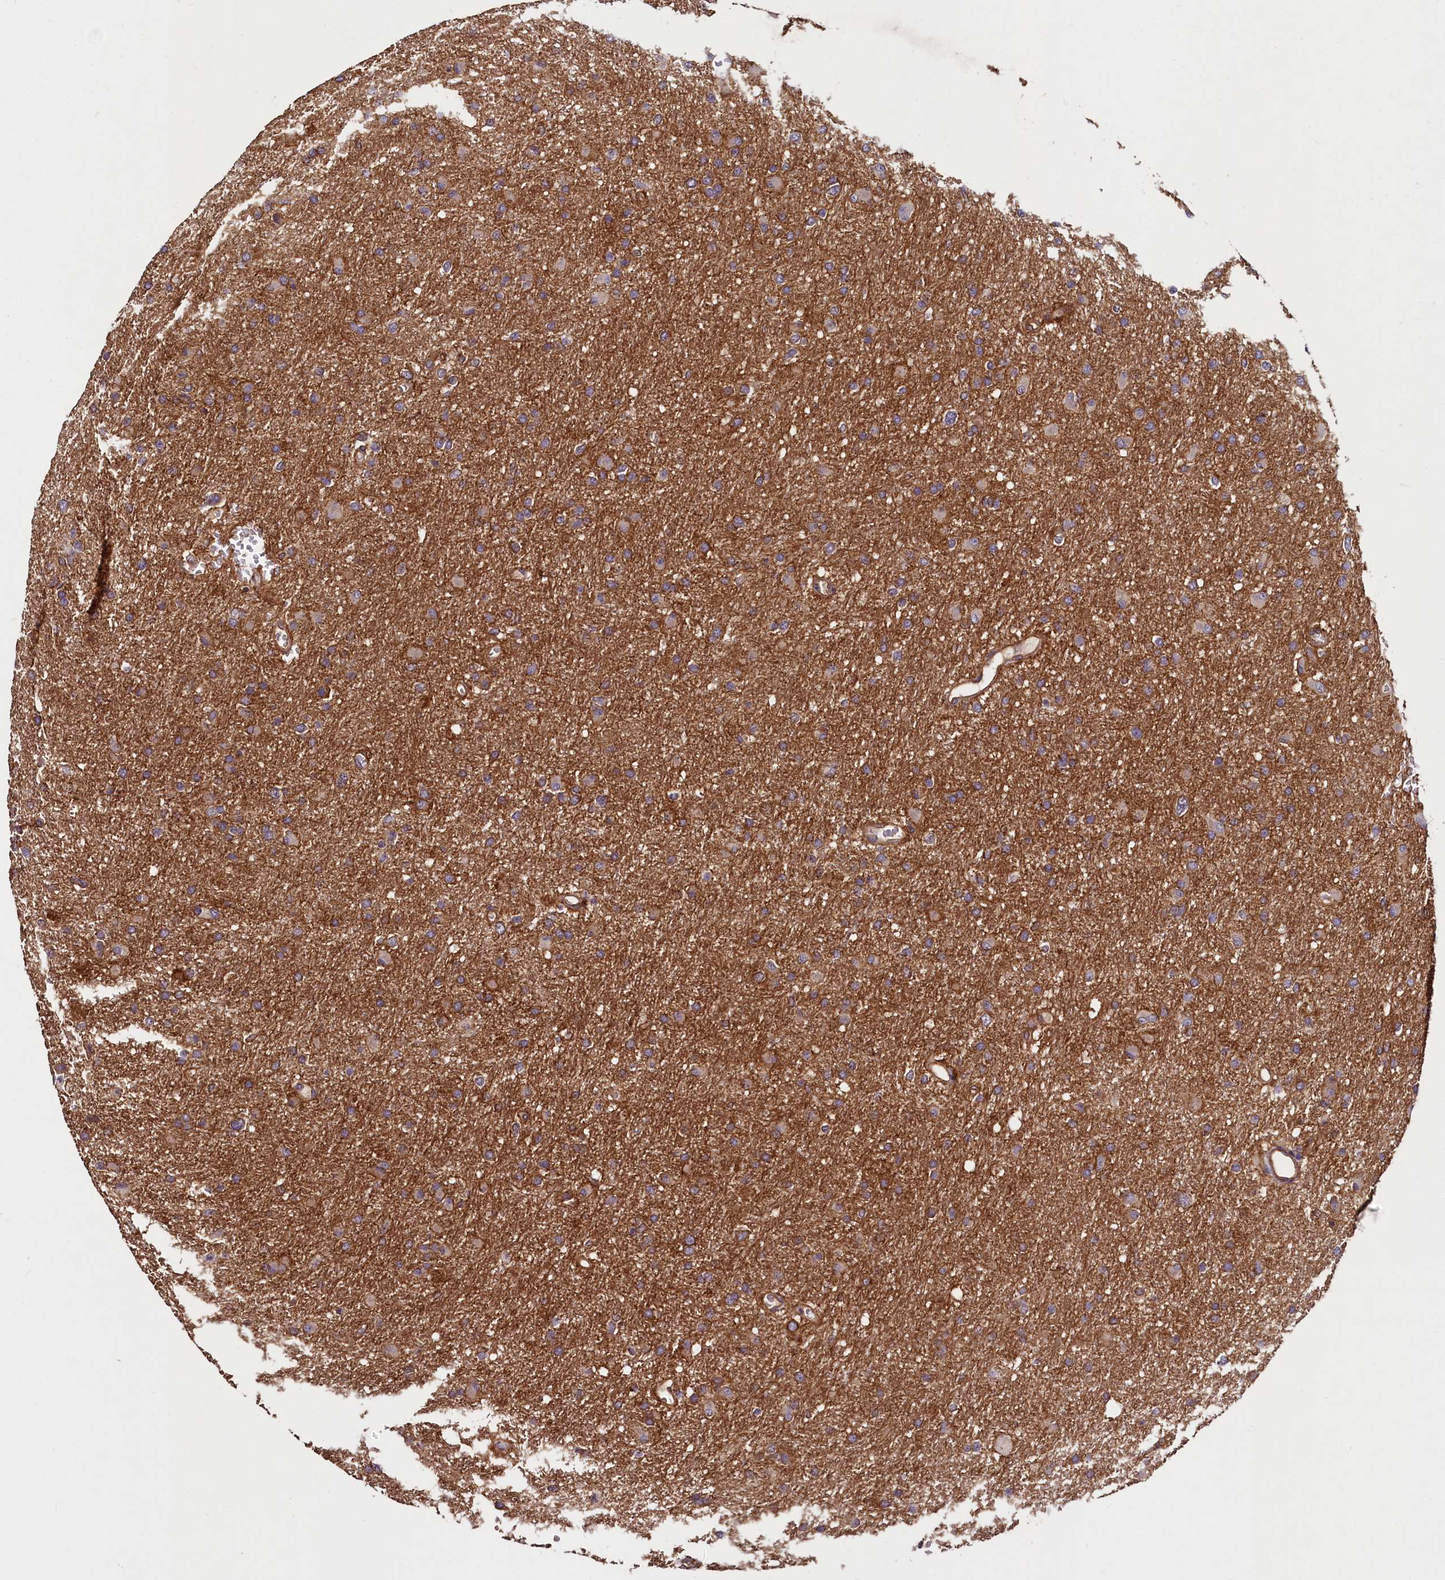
{"staining": {"intensity": "moderate", "quantity": ">75%", "location": "cytoplasmic/membranous"}, "tissue": "glioma", "cell_type": "Tumor cells", "image_type": "cancer", "snomed": [{"axis": "morphology", "description": "Glioma, malignant, High grade"}, {"axis": "topography", "description": "Cerebral cortex"}], "caption": "Immunohistochemical staining of human malignant glioma (high-grade) displays moderate cytoplasmic/membranous protein expression in approximately >75% of tumor cells. The staining was performed using DAB (3,3'-diaminobenzidine) to visualize the protein expression in brown, while the nuclei were stained in blue with hematoxylin (Magnification: 20x).", "gene": "PALM", "patient": {"sex": "female", "age": 36}}